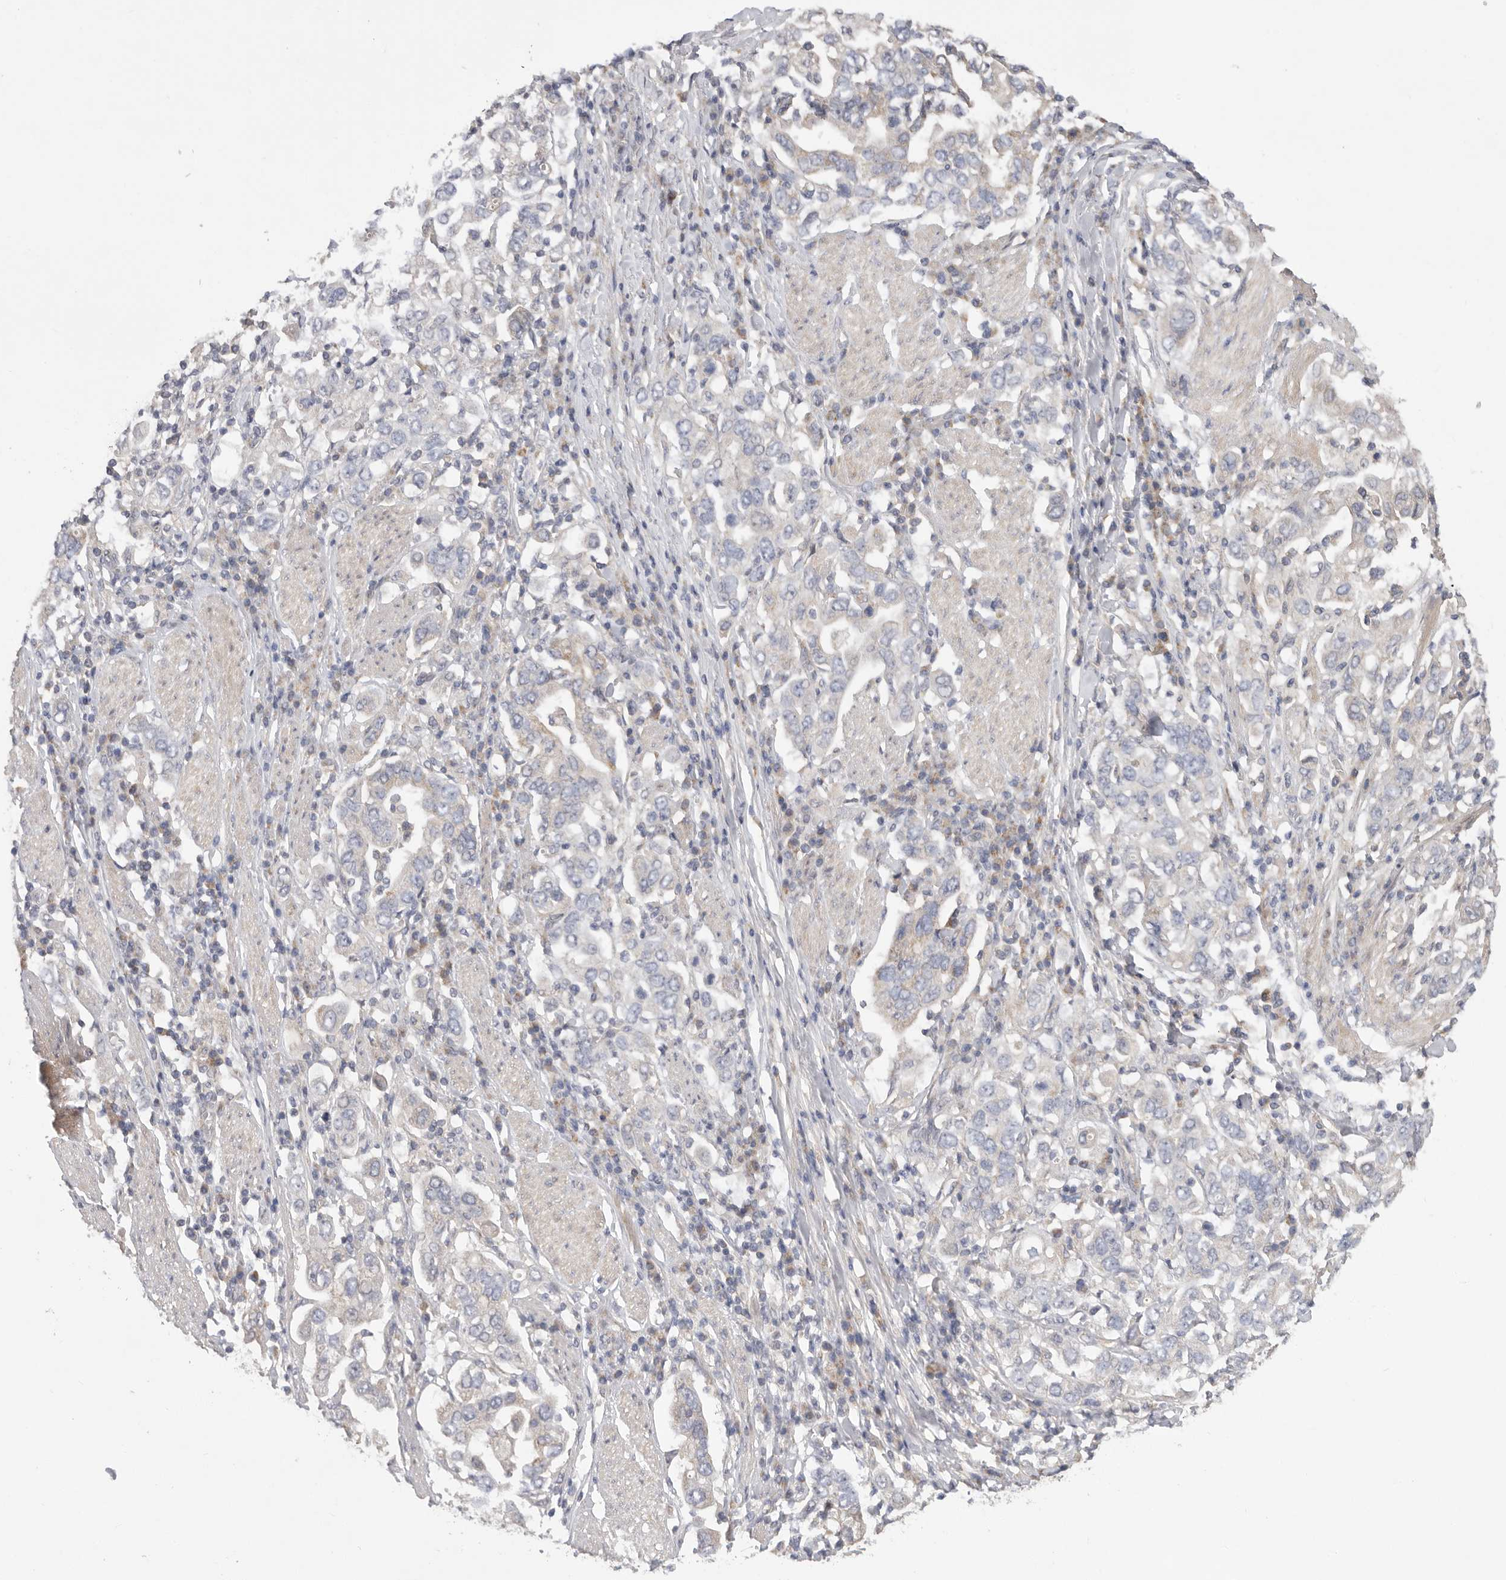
{"staining": {"intensity": "weak", "quantity": "<25%", "location": "cytoplasmic/membranous"}, "tissue": "stomach cancer", "cell_type": "Tumor cells", "image_type": "cancer", "snomed": [{"axis": "morphology", "description": "Adenocarcinoma, NOS"}, {"axis": "topography", "description": "Stomach, upper"}], "caption": "Image shows no significant protein positivity in tumor cells of stomach cancer.", "gene": "MTFR1L", "patient": {"sex": "male", "age": 62}}